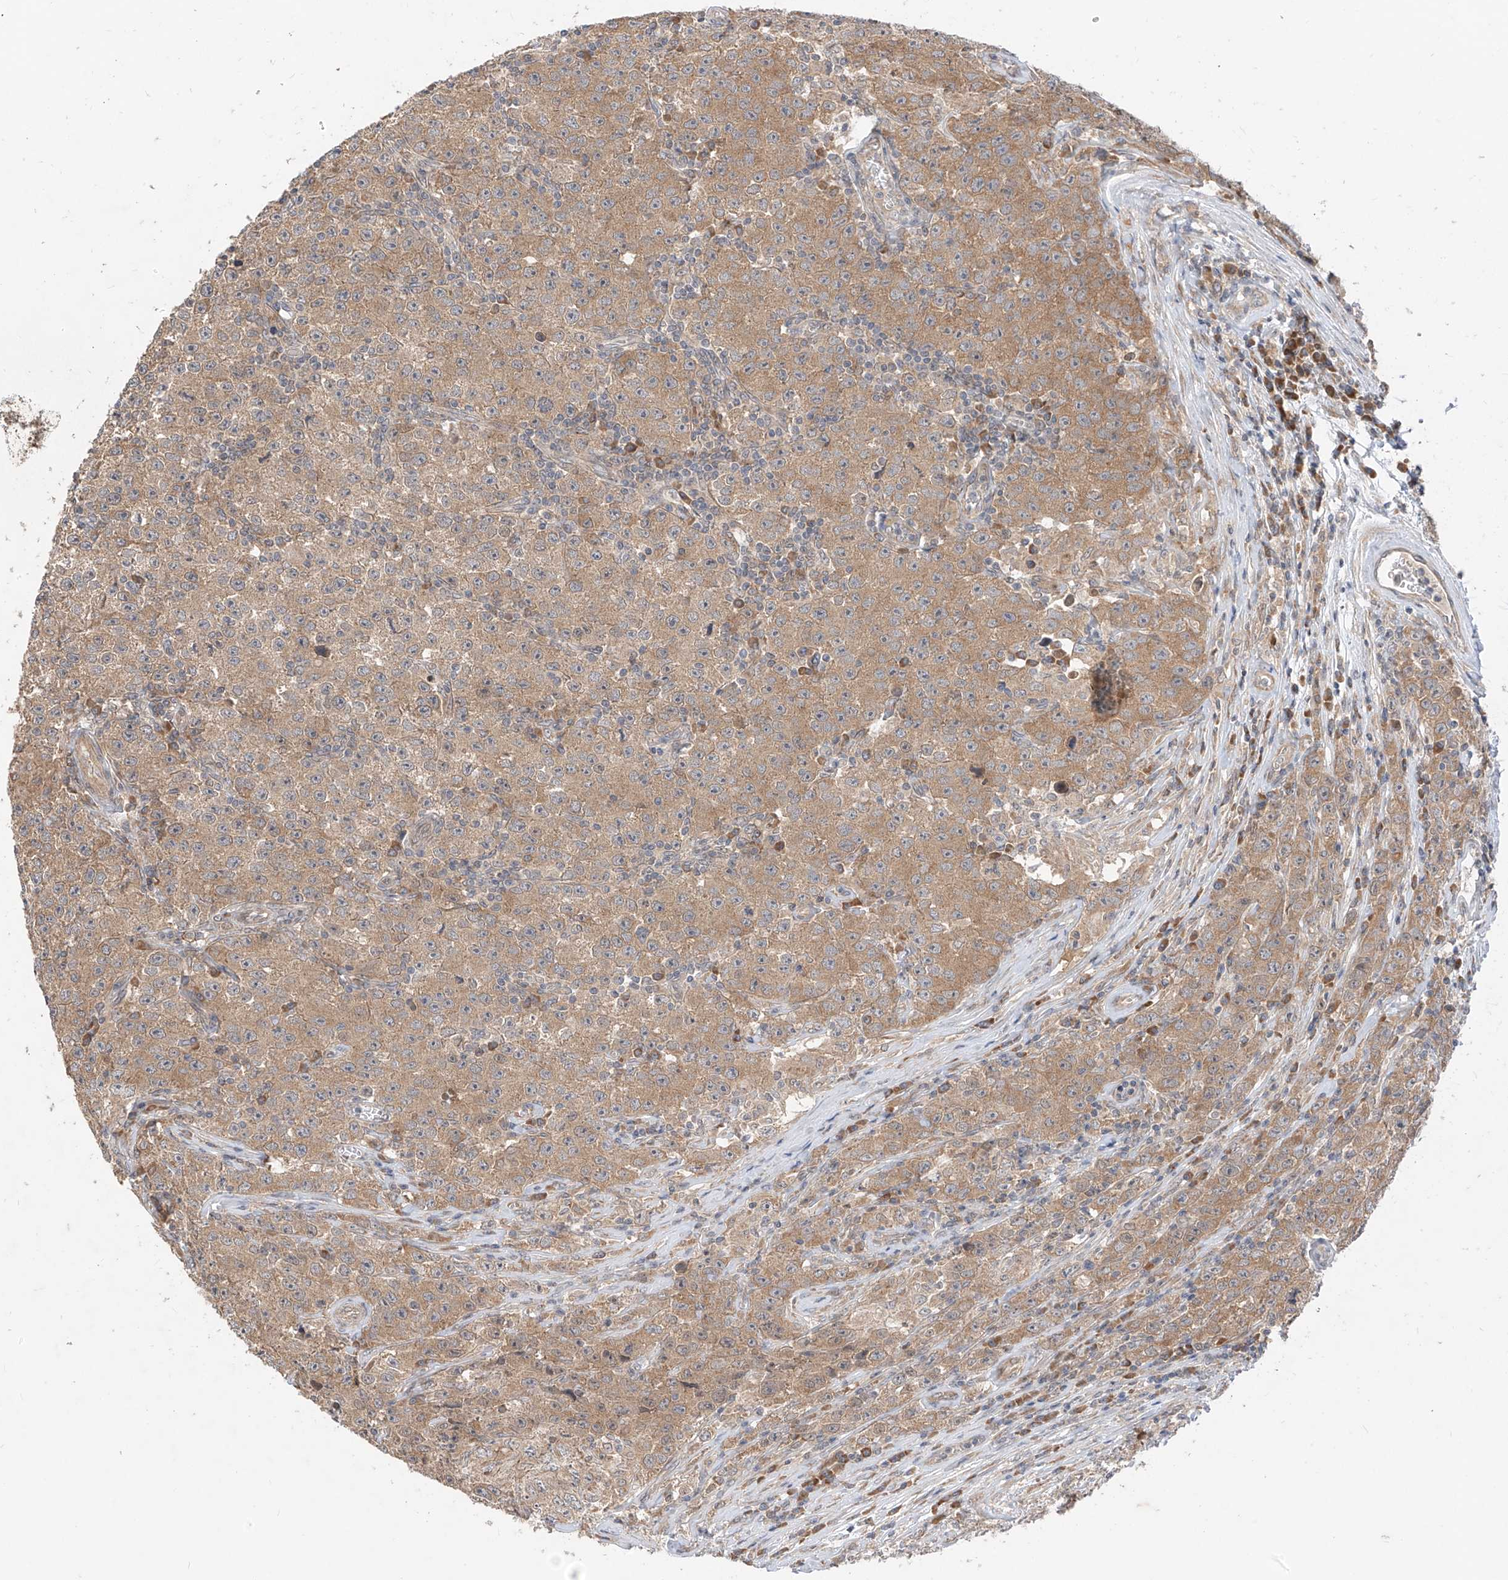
{"staining": {"intensity": "moderate", "quantity": ">75%", "location": "cytoplasmic/membranous"}, "tissue": "testis cancer", "cell_type": "Tumor cells", "image_type": "cancer", "snomed": [{"axis": "morphology", "description": "Seminoma, NOS"}, {"axis": "morphology", "description": "Carcinoma, Embryonal, NOS"}, {"axis": "topography", "description": "Testis"}], "caption": "Moderate cytoplasmic/membranous staining is identified in about >75% of tumor cells in testis seminoma.", "gene": "MTUS2", "patient": {"sex": "male", "age": 43}}